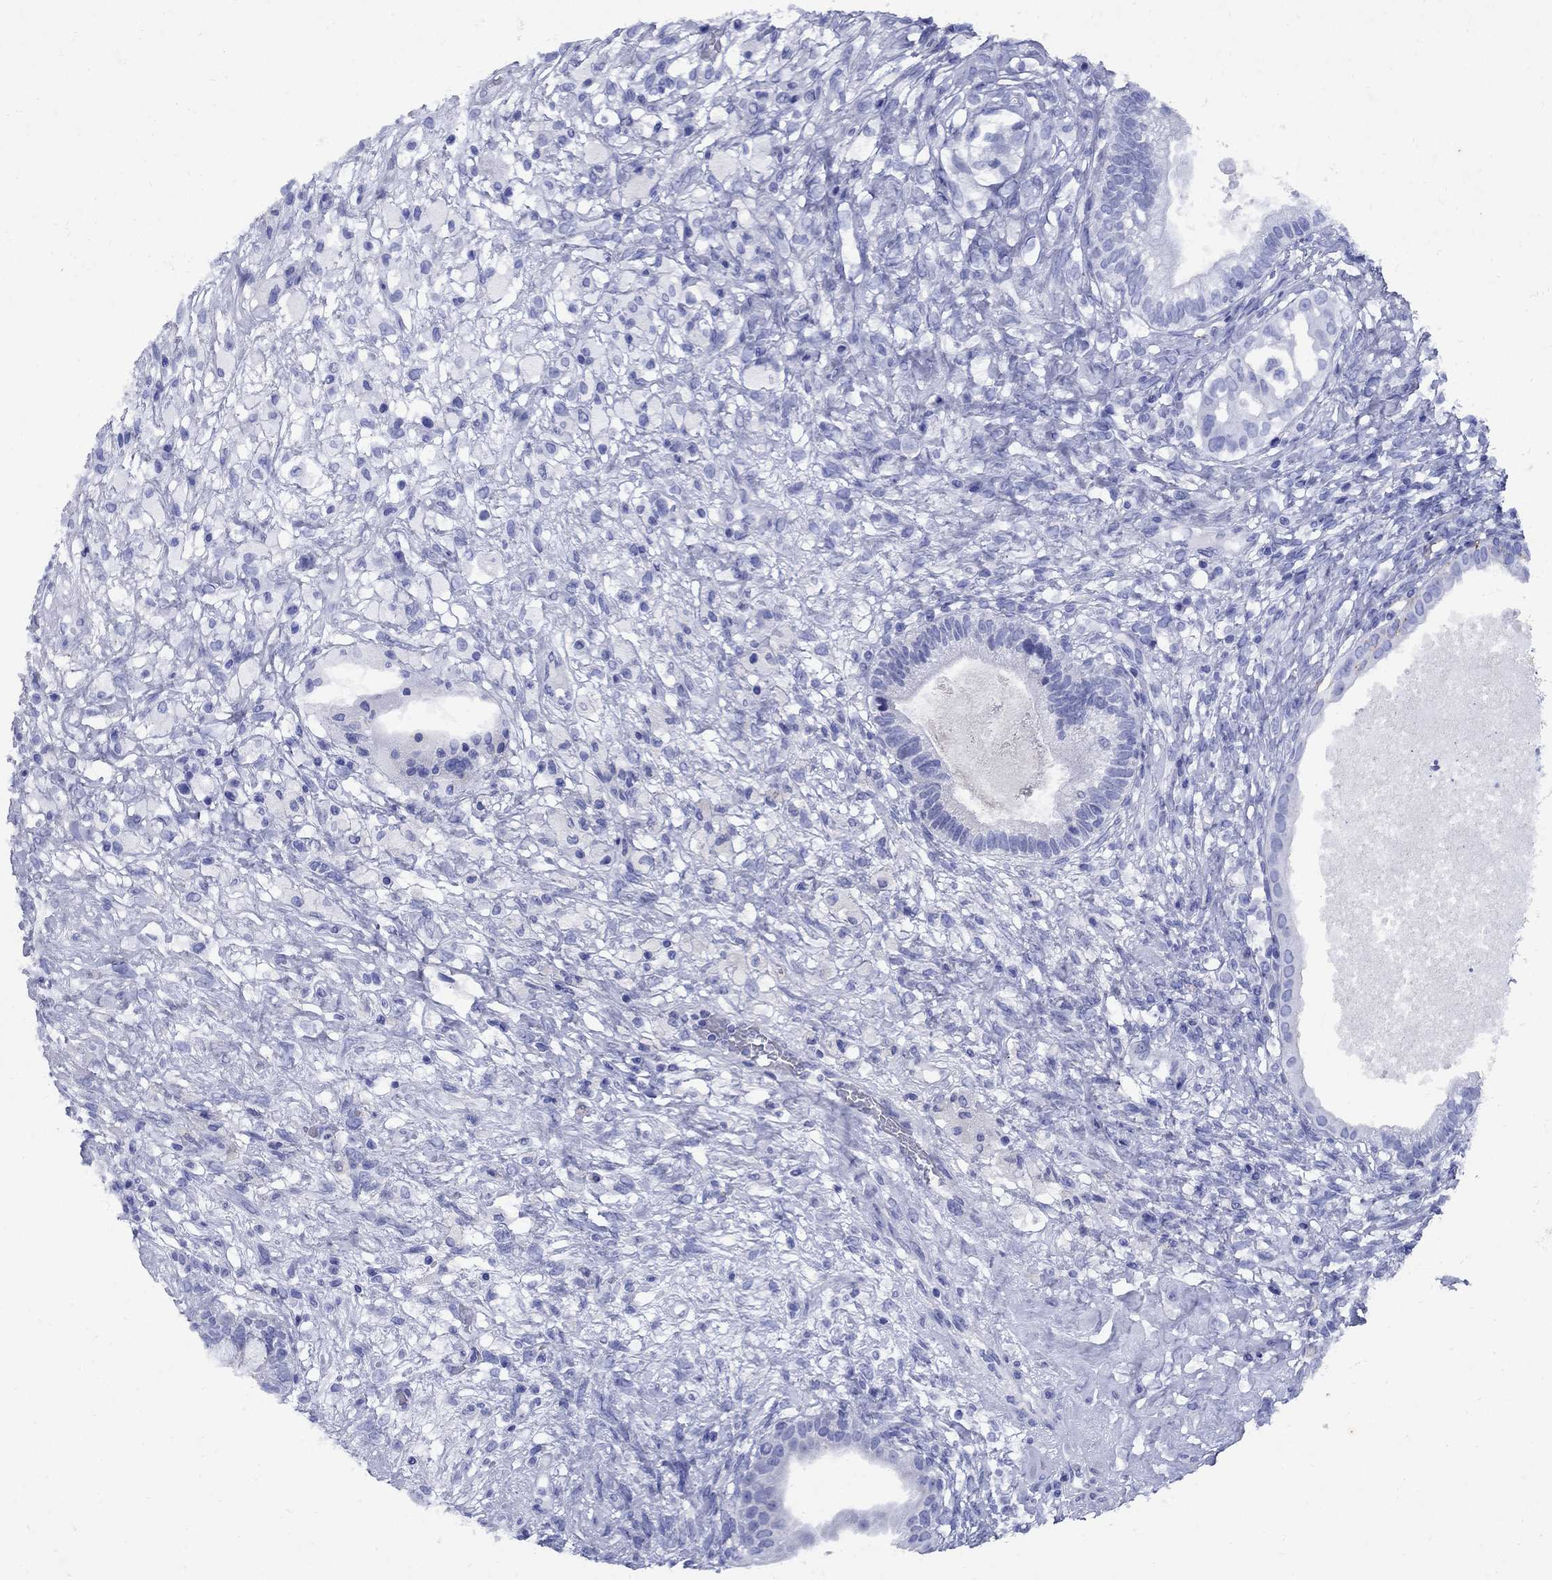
{"staining": {"intensity": "negative", "quantity": "none", "location": "none"}, "tissue": "testis cancer", "cell_type": "Tumor cells", "image_type": "cancer", "snomed": [{"axis": "morphology", "description": "Seminoma, NOS"}, {"axis": "morphology", "description": "Carcinoma, Embryonal, NOS"}, {"axis": "topography", "description": "Testis"}], "caption": "IHC histopathology image of seminoma (testis) stained for a protein (brown), which reveals no staining in tumor cells.", "gene": "CD1A", "patient": {"sex": "male", "age": 41}}